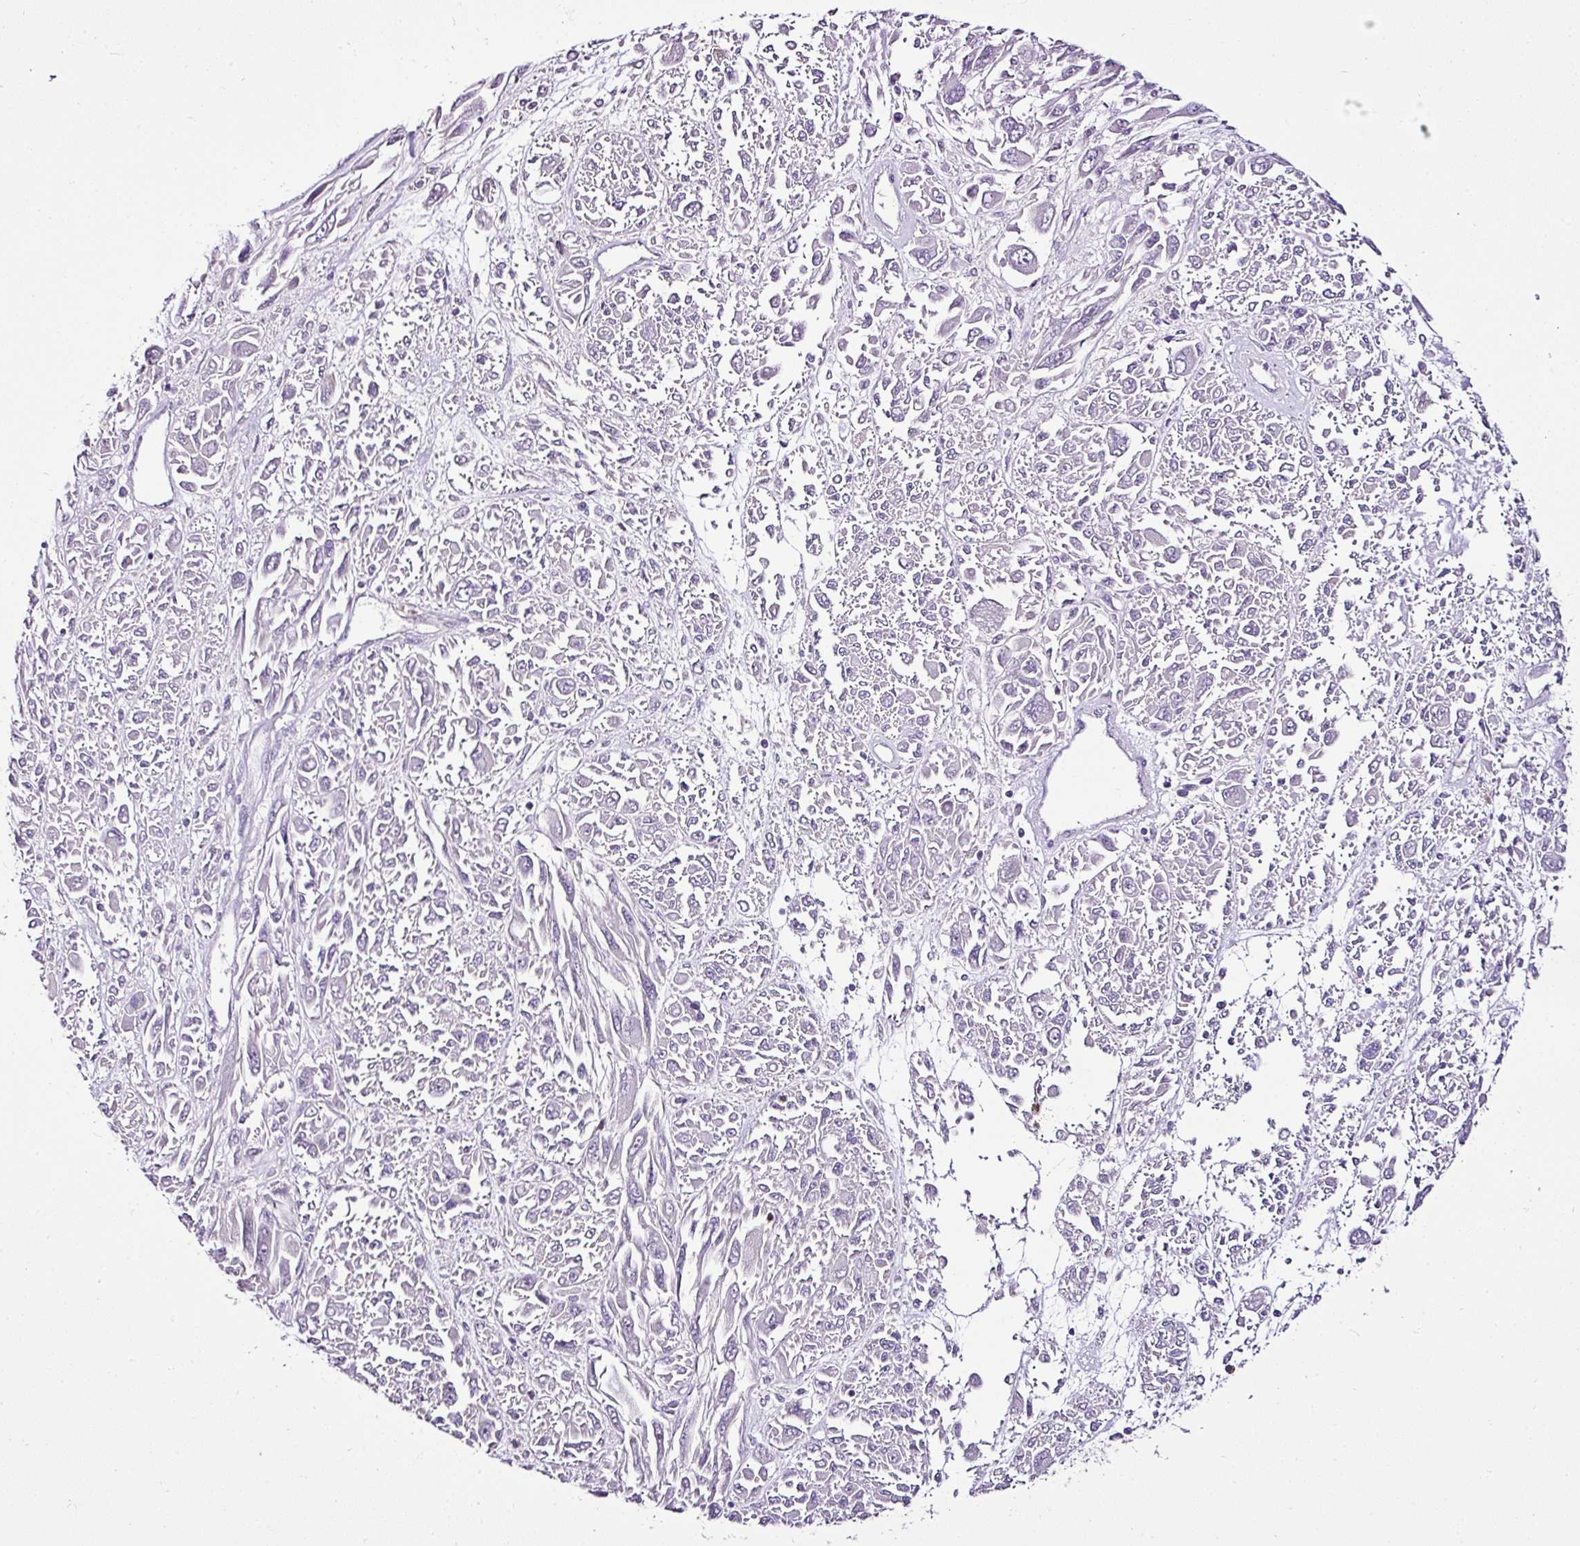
{"staining": {"intensity": "negative", "quantity": "none", "location": "none"}, "tissue": "melanoma", "cell_type": "Tumor cells", "image_type": "cancer", "snomed": [{"axis": "morphology", "description": "Malignant melanoma, NOS"}, {"axis": "topography", "description": "Skin"}], "caption": "The photomicrograph exhibits no staining of tumor cells in melanoma.", "gene": "ESR1", "patient": {"sex": "female", "age": 91}}